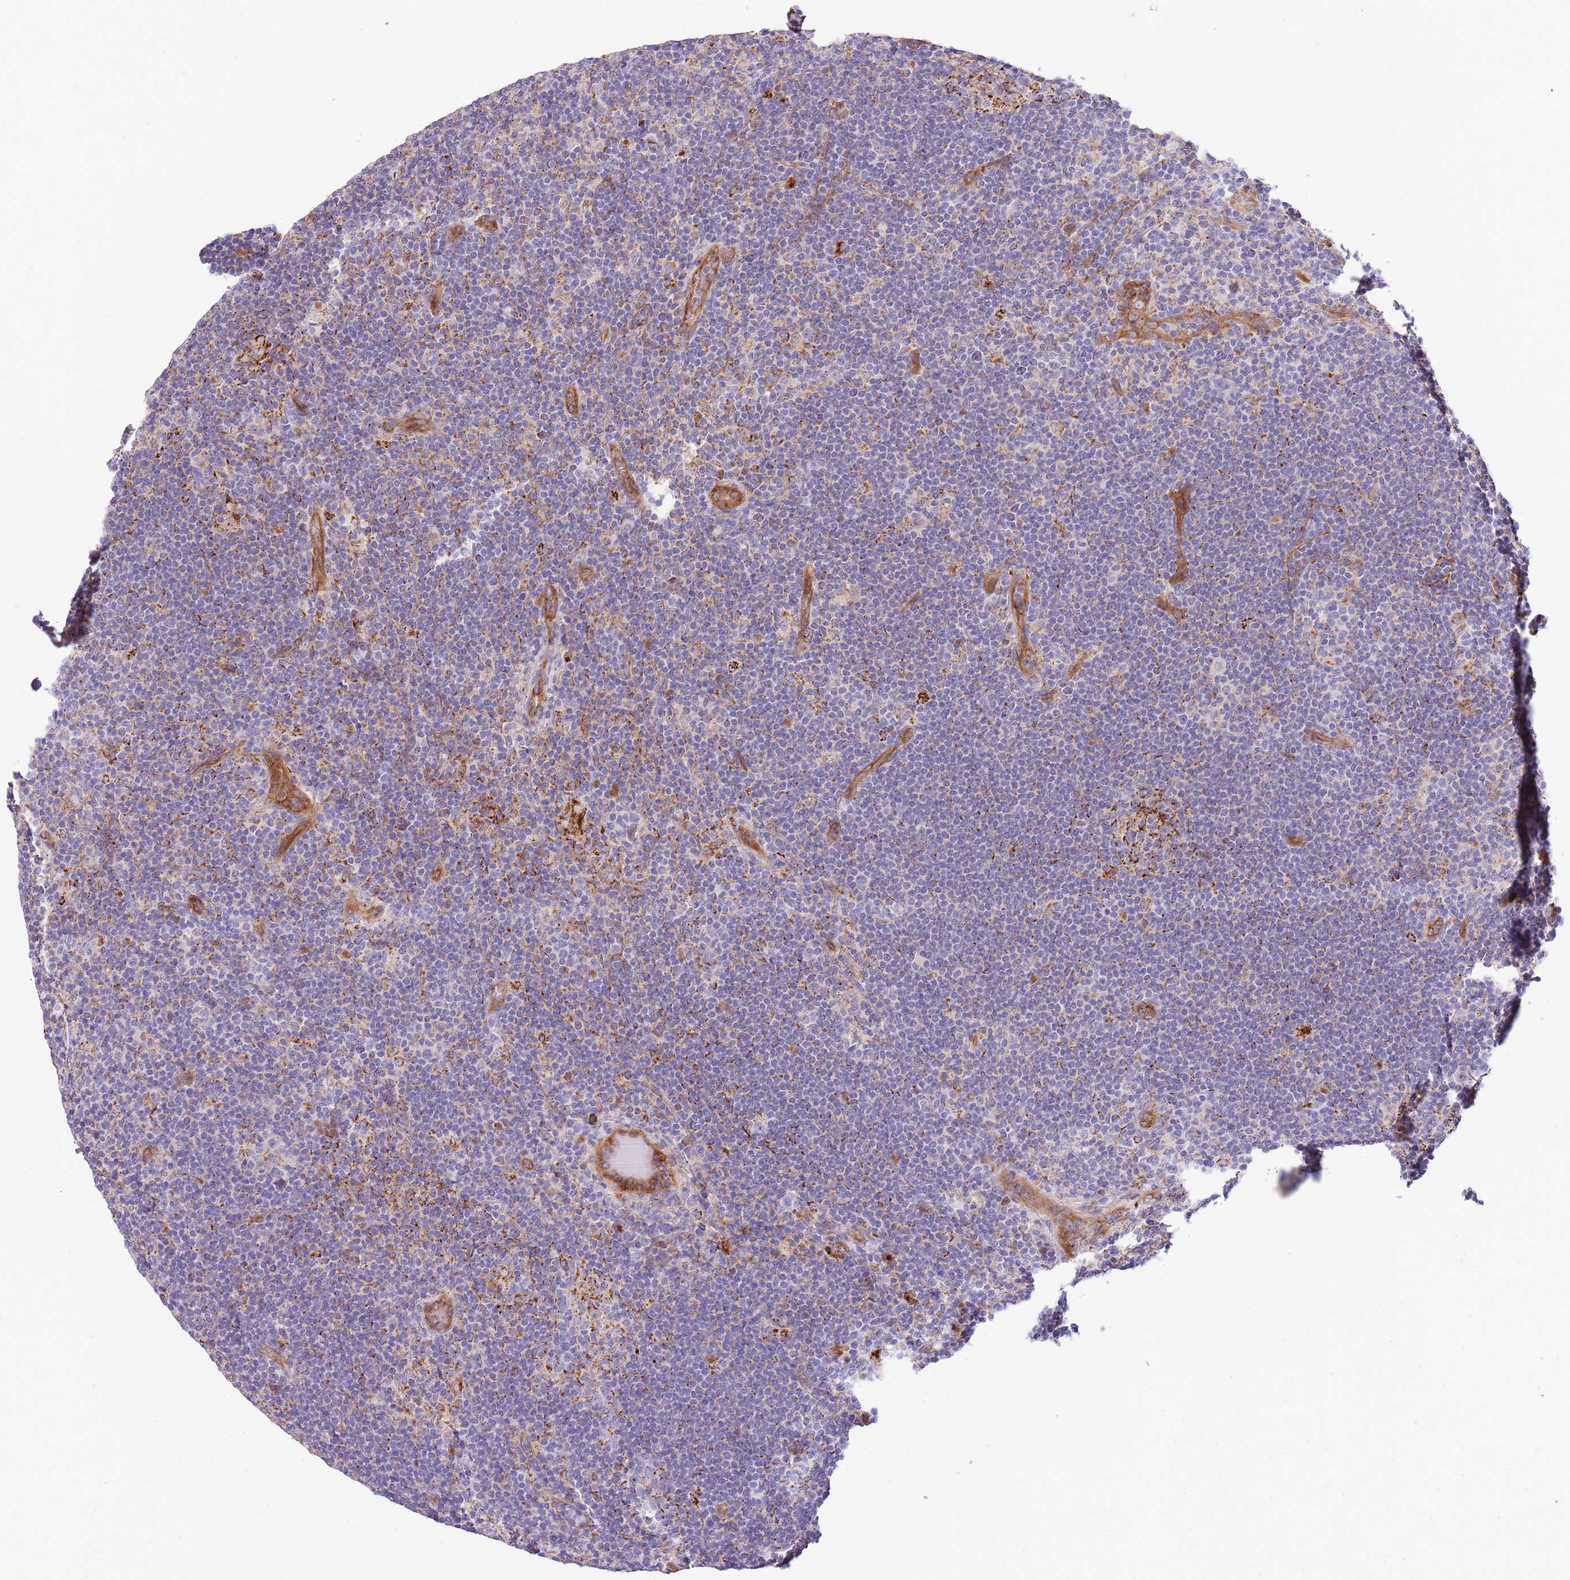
{"staining": {"intensity": "moderate", "quantity": "<25%", "location": "cytoplasmic/membranous"}, "tissue": "lymphoma", "cell_type": "Tumor cells", "image_type": "cancer", "snomed": [{"axis": "morphology", "description": "Hodgkin's disease, NOS"}, {"axis": "topography", "description": "Lymph node"}], "caption": "IHC of human Hodgkin's disease shows low levels of moderate cytoplasmic/membranous positivity in approximately <25% of tumor cells.", "gene": "DOCK6", "patient": {"sex": "female", "age": 57}}